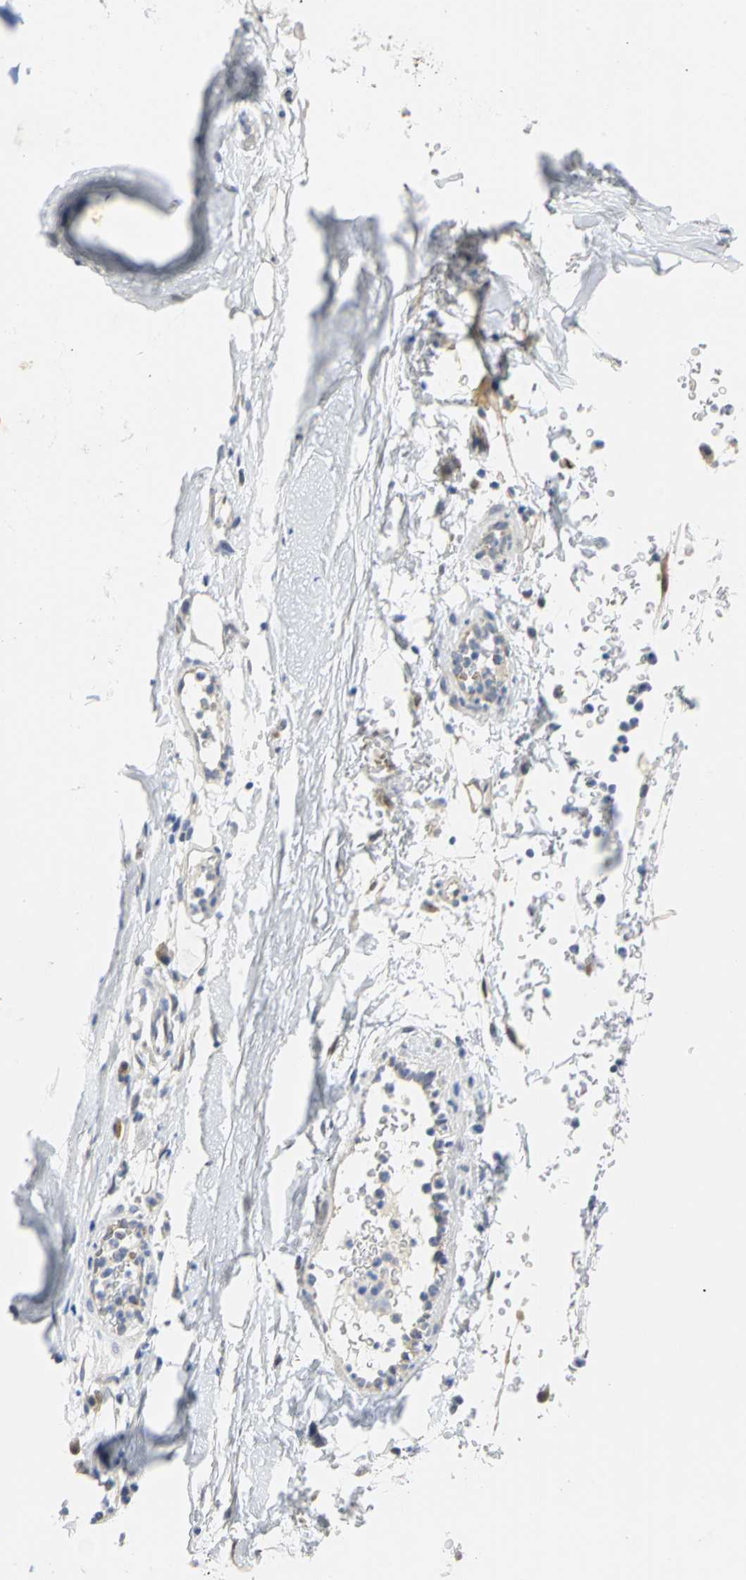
{"staining": {"intensity": "moderate", "quantity": "<25%", "location": "cytoplasmic/membranous"}, "tissue": "adipose tissue", "cell_type": "Adipocytes", "image_type": "normal", "snomed": [{"axis": "morphology", "description": "Normal tissue, NOS"}, {"axis": "topography", "description": "Cartilage tissue"}, {"axis": "topography", "description": "Bronchus"}], "caption": "Protein analysis of normal adipose tissue exhibits moderate cytoplasmic/membranous positivity in about <25% of adipocytes. (Stains: DAB (3,3'-diaminobenzidine) in brown, nuclei in blue, Microscopy: brightfield microscopy at high magnification).", "gene": "PGM3", "patient": {"sex": "female", "age": 73}}